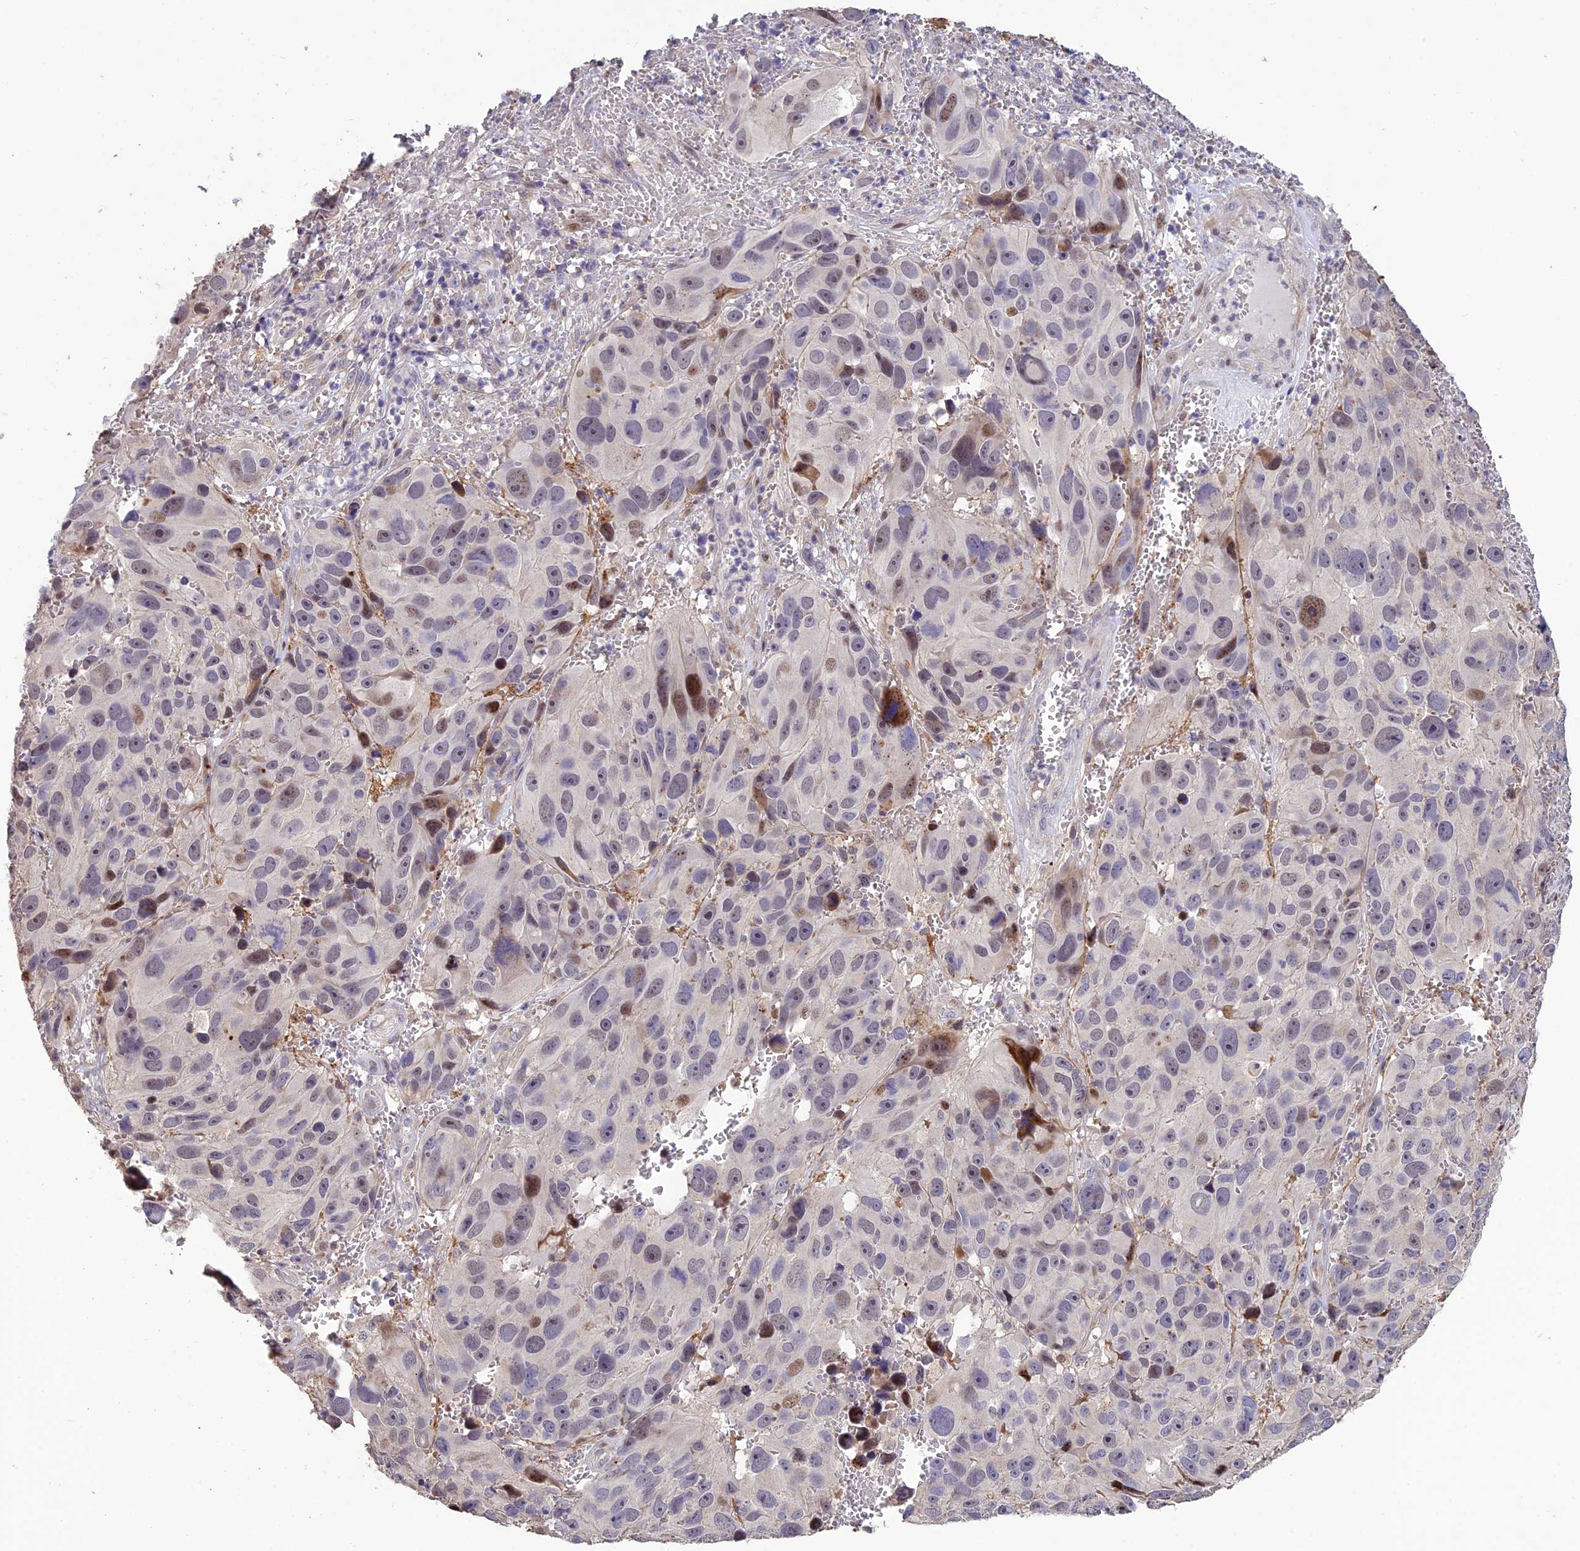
{"staining": {"intensity": "strong", "quantity": "<25%", "location": "nuclear"}, "tissue": "melanoma", "cell_type": "Tumor cells", "image_type": "cancer", "snomed": [{"axis": "morphology", "description": "Malignant melanoma, NOS"}, {"axis": "topography", "description": "Skin"}], "caption": "Immunohistochemical staining of human malignant melanoma demonstrates strong nuclear protein staining in about <25% of tumor cells. The protein is stained brown, and the nuclei are stained in blue (DAB (3,3'-diaminobenzidine) IHC with brightfield microscopy, high magnification).", "gene": "SPG21", "patient": {"sex": "male", "age": 84}}